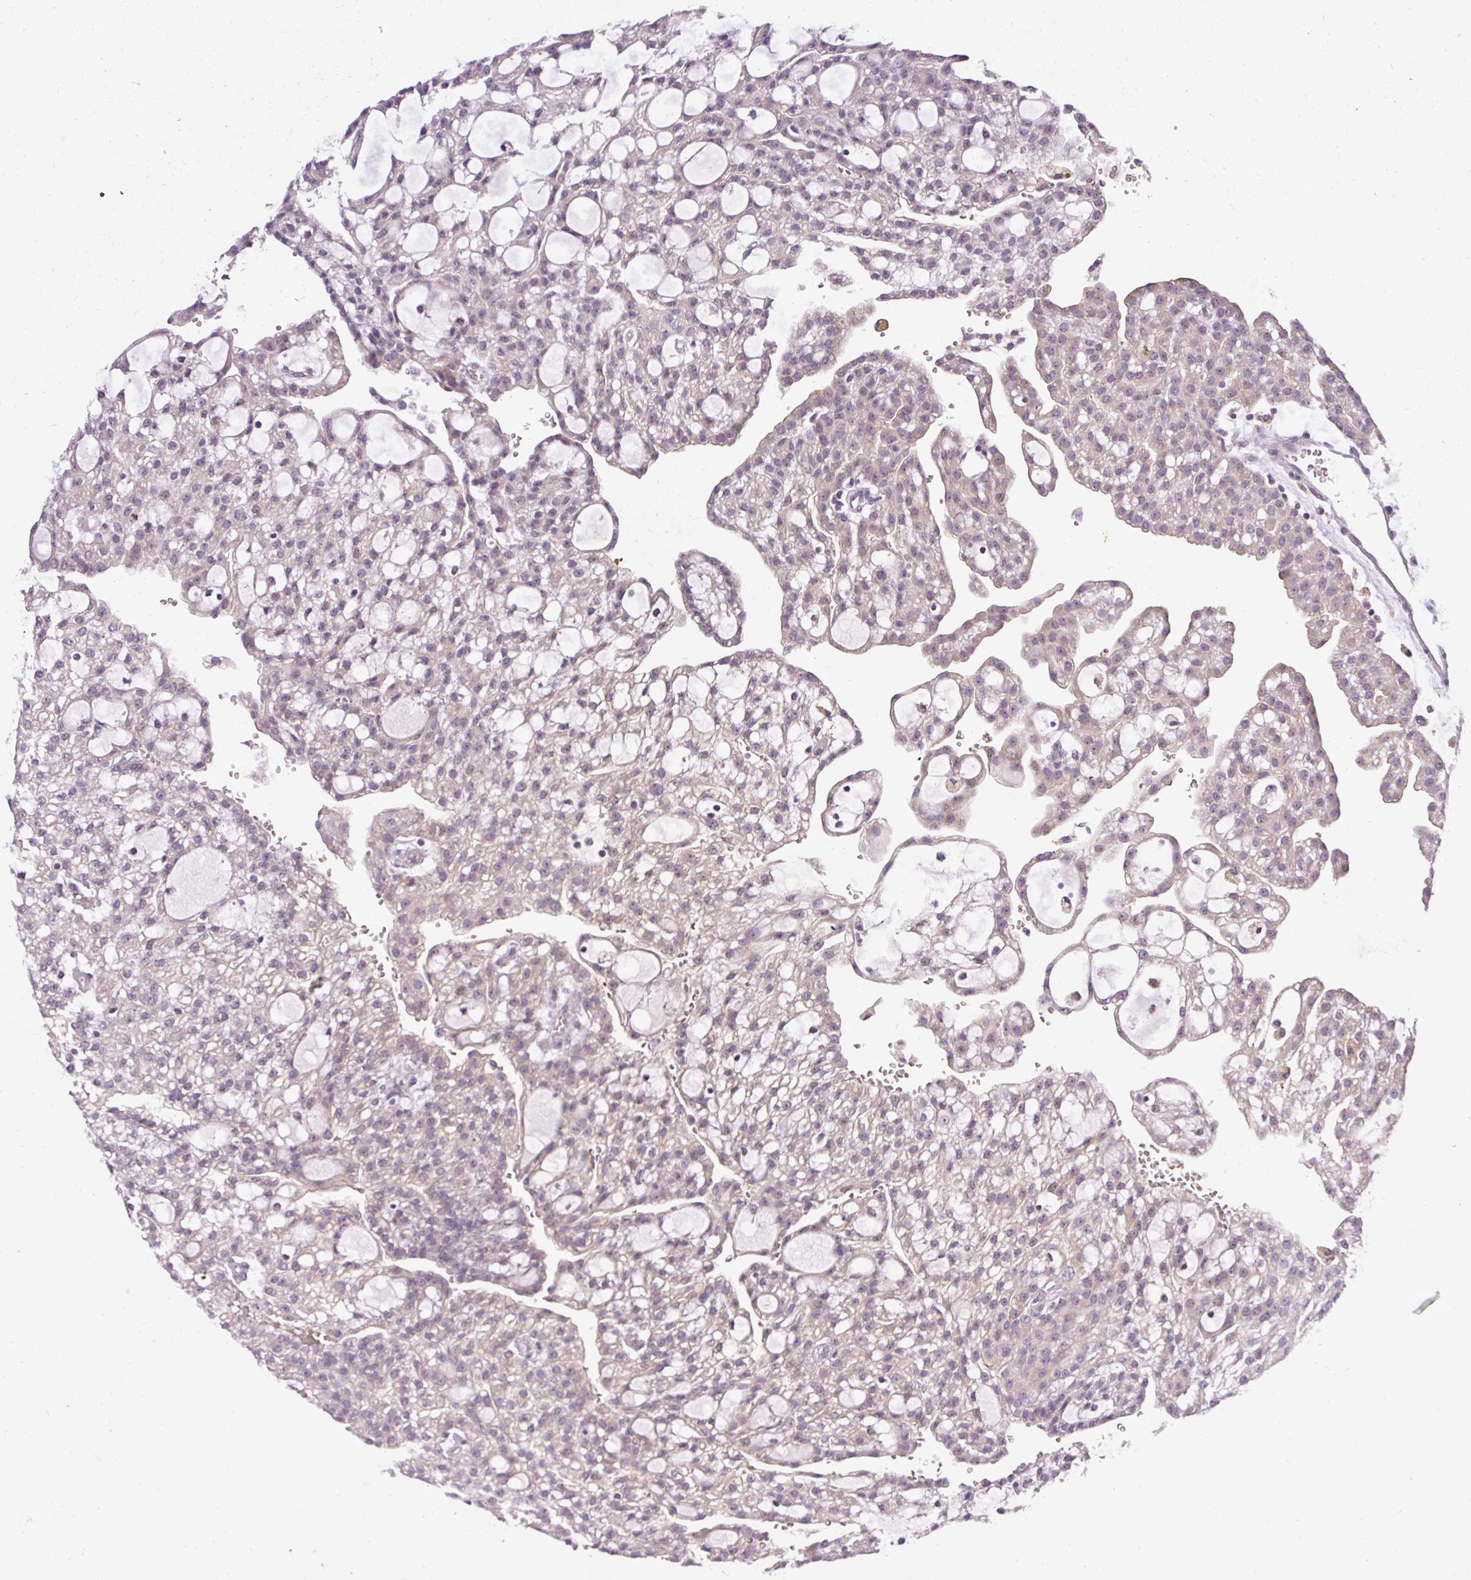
{"staining": {"intensity": "negative", "quantity": "none", "location": "none"}, "tissue": "renal cancer", "cell_type": "Tumor cells", "image_type": "cancer", "snomed": [{"axis": "morphology", "description": "Adenocarcinoma, NOS"}, {"axis": "topography", "description": "Kidney"}], "caption": "The image exhibits no significant positivity in tumor cells of adenocarcinoma (renal). (Brightfield microscopy of DAB (3,3'-diaminobenzidine) immunohistochemistry (IHC) at high magnification).", "gene": "FAM117B", "patient": {"sex": "male", "age": 63}}